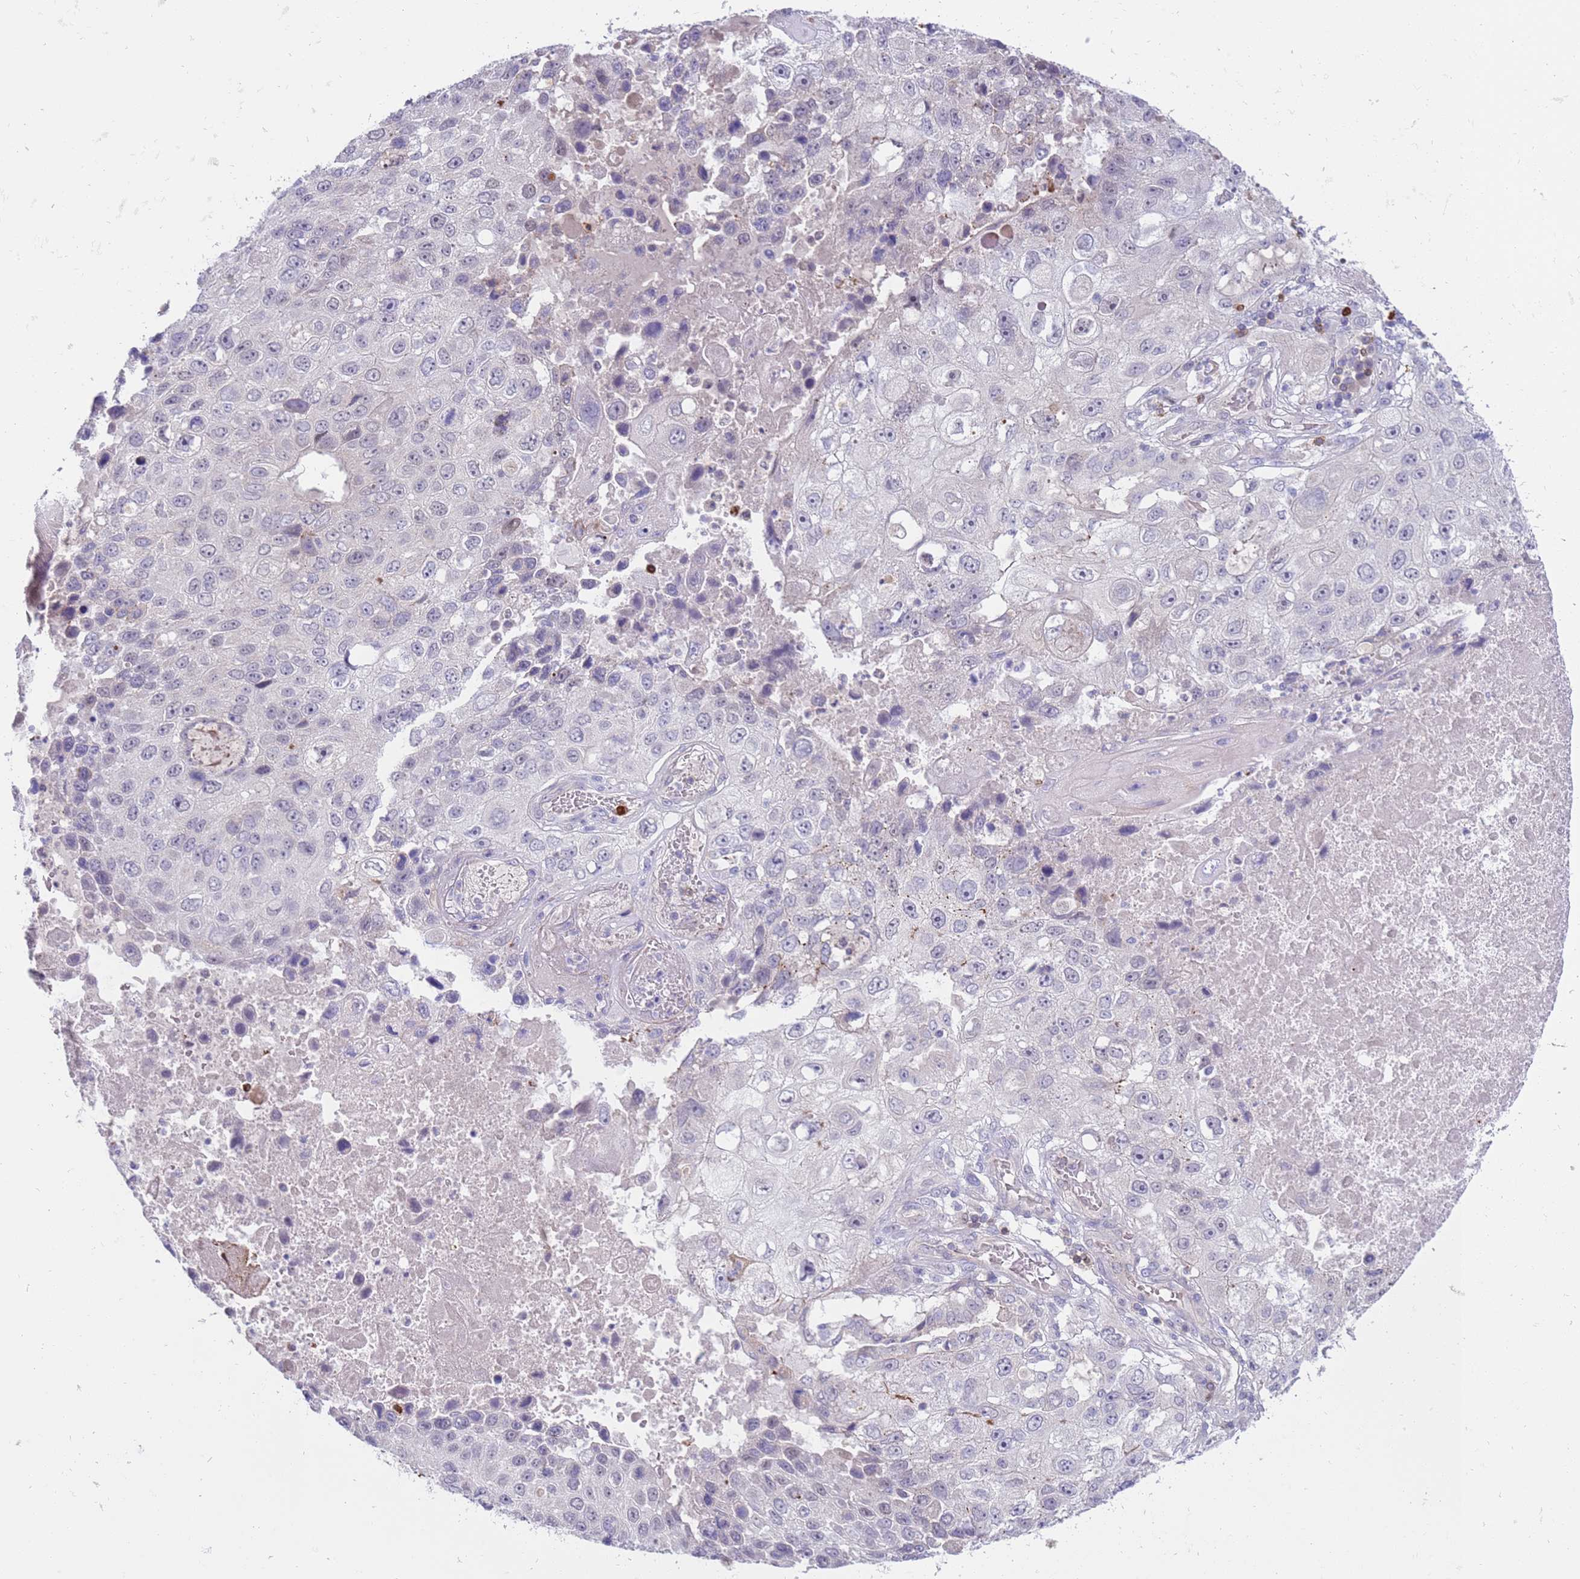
{"staining": {"intensity": "negative", "quantity": "none", "location": "none"}, "tissue": "lung cancer", "cell_type": "Tumor cells", "image_type": "cancer", "snomed": [{"axis": "morphology", "description": "Squamous cell carcinoma, NOS"}, {"axis": "topography", "description": "Lung"}], "caption": "Immunohistochemistry micrograph of neoplastic tissue: human lung squamous cell carcinoma stained with DAB reveals no significant protein staining in tumor cells. The staining is performed using DAB brown chromogen with nuclei counter-stained in using hematoxylin.", "gene": "STK25", "patient": {"sex": "male", "age": 61}}